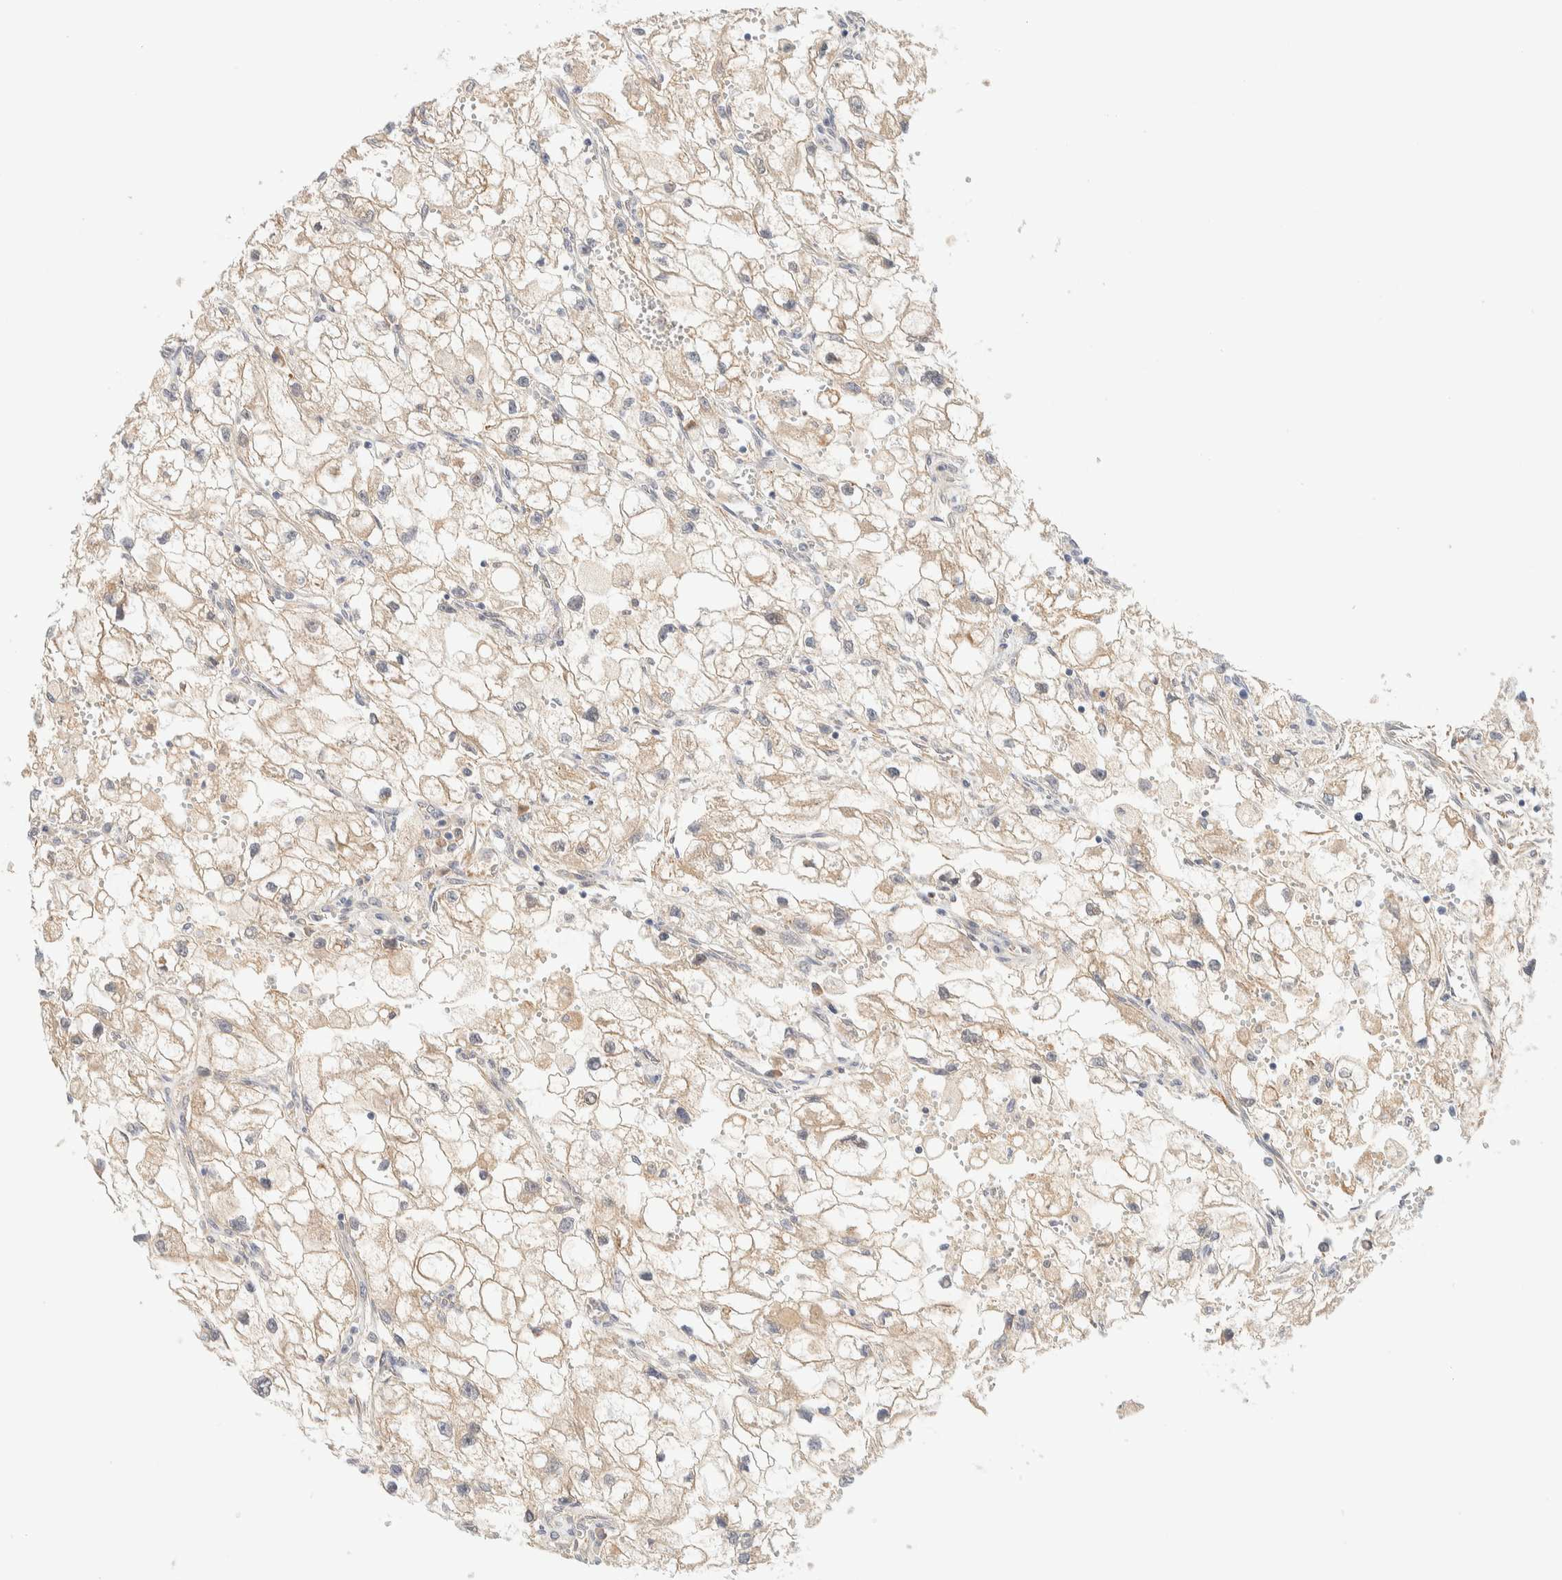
{"staining": {"intensity": "weak", "quantity": ">75%", "location": "cytoplasmic/membranous"}, "tissue": "renal cancer", "cell_type": "Tumor cells", "image_type": "cancer", "snomed": [{"axis": "morphology", "description": "Adenocarcinoma, NOS"}, {"axis": "topography", "description": "Kidney"}], "caption": "This is an image of immunohistochemistry staining of adenocarcinoma (renal), which shows weak expression in the cytoplasmic/membranous of tumor cells.", "gene": "FAT1", "patient": {"sex": "female", "age": 70}}